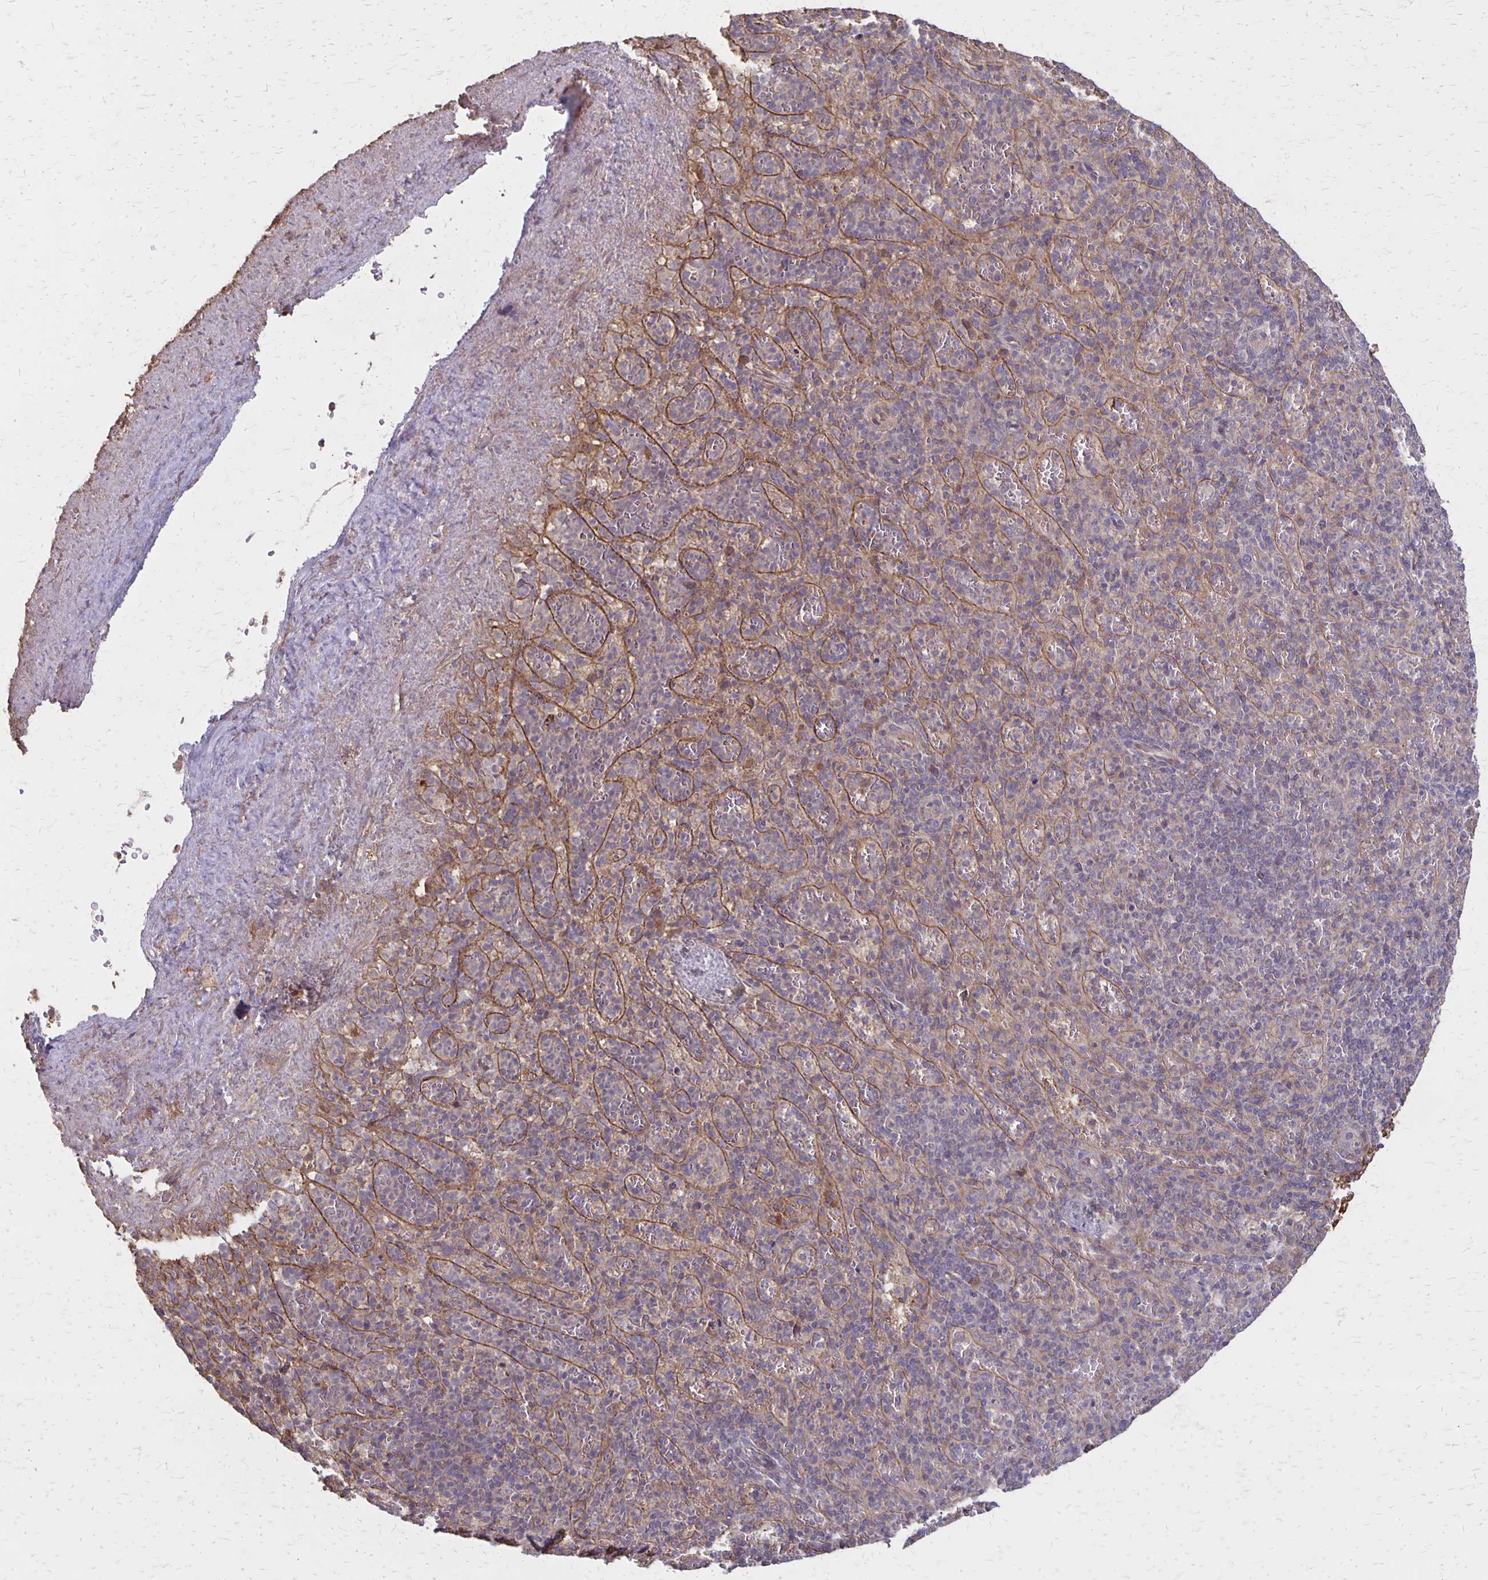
{"staining": {"intensity": "negative", "quantity": "none", "location": "none"}, "tissue": "spleen", "cell_type": "Cells in red pulp", "image_type": "normal", "snomed": [{"axis": "morphology", "description": "Normal tissue, NOS"}, {"axis": "topography", "description": "Spleen"}], "caption": "This is a image of IHC staining of benign spleen, which shows no expression in cells in red pulp.", "gene": "PROM2", "patient": {"sex": "female", "age": 74}}